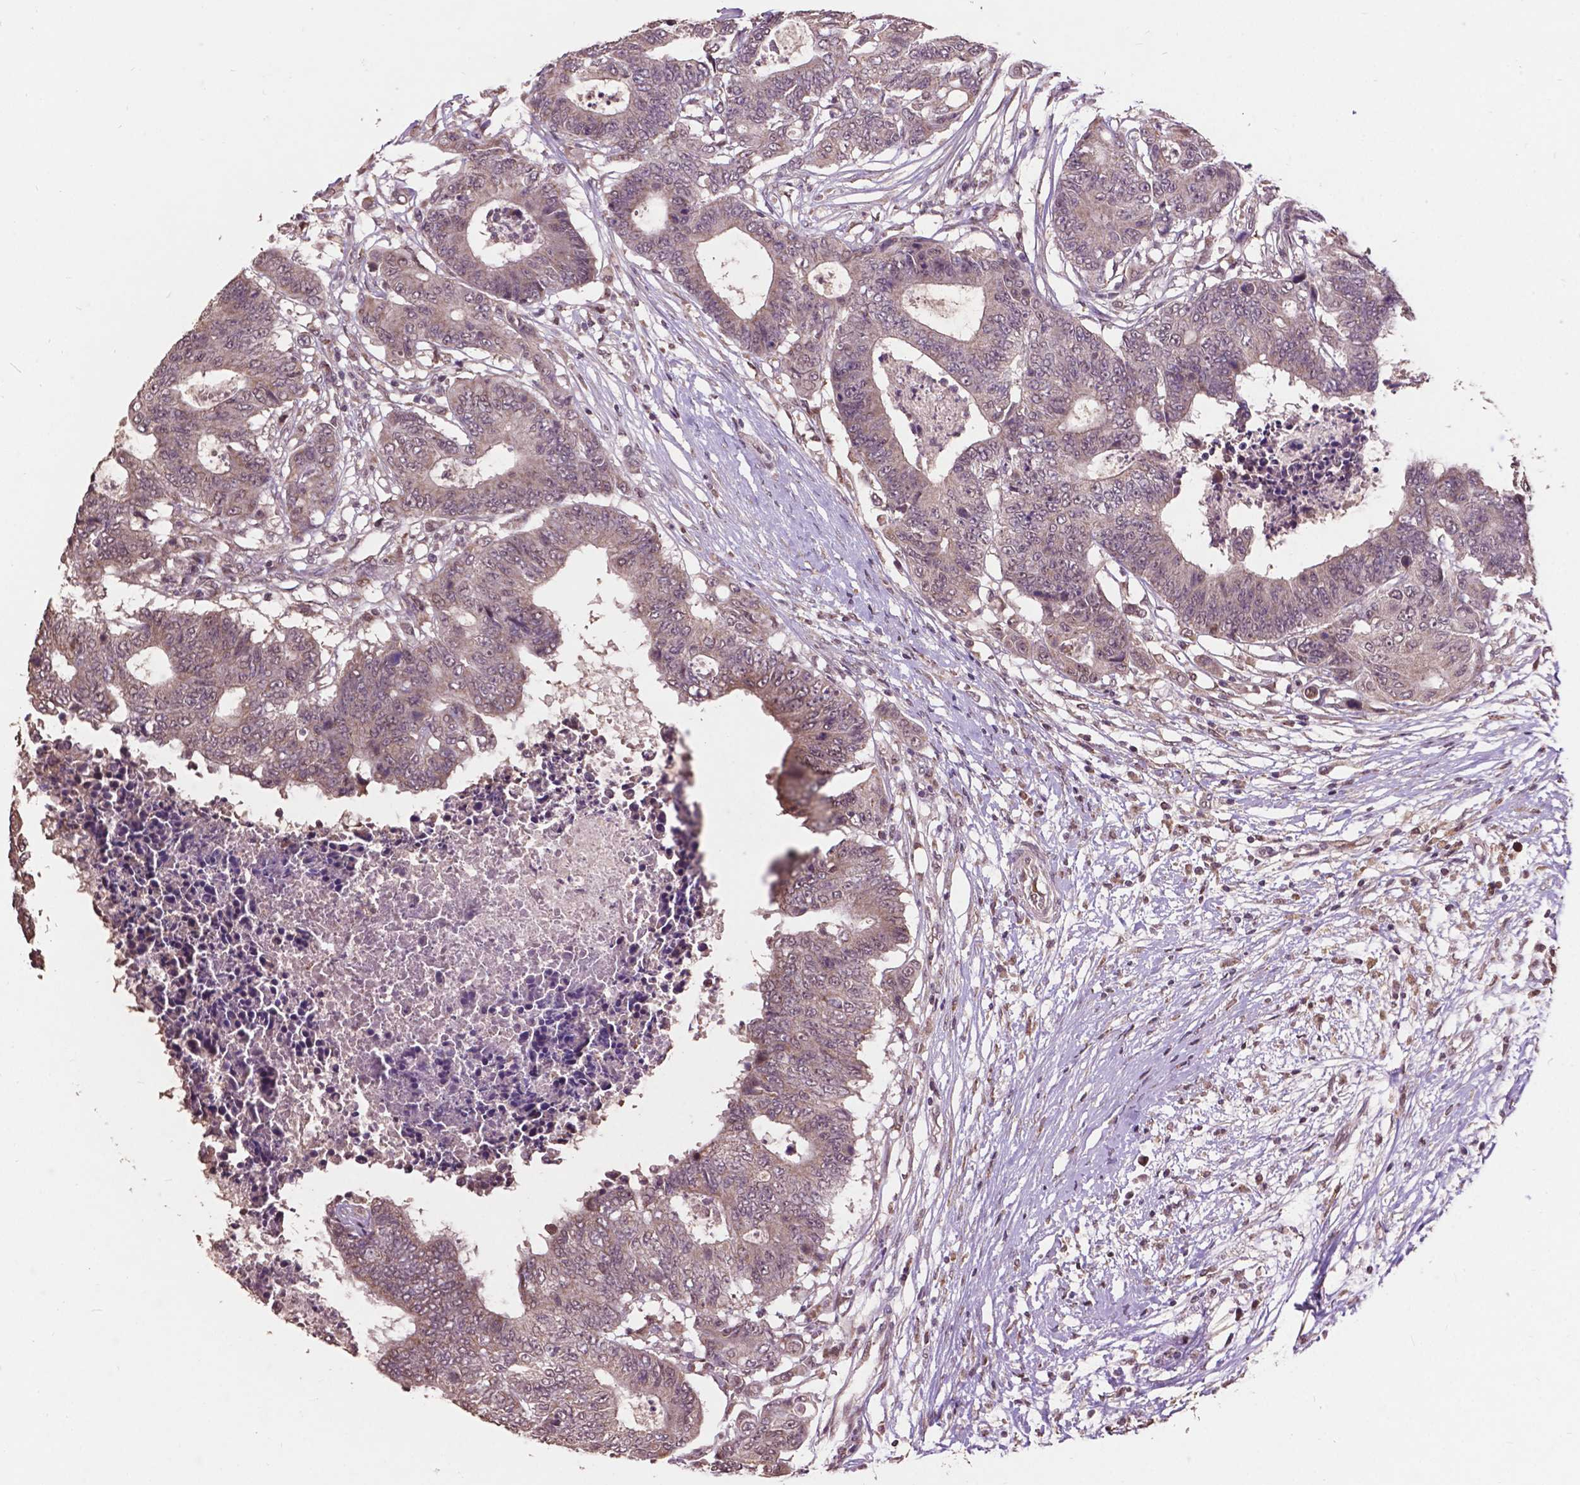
{"staining": {"intensity": "weak", "quantity": "<25%", "location": "cytoplasmic/membranous,nuclear"}, "tissue": "colorectal cancer", "cell_type": "Tumor cells", "image_type": "cancer", "snomed": [{"axis": "morphology", "description": "Adenocarcinoma, NOS"}, {"axis": "topography", "description": "Colon"}], "caption": "Adenocarcinoma (colorectal) was stained to show a protein in brown. There is no significant expression in tumor cells.", "gene": "GLRA2", "patient": {"sex": "female", "age": 48}}